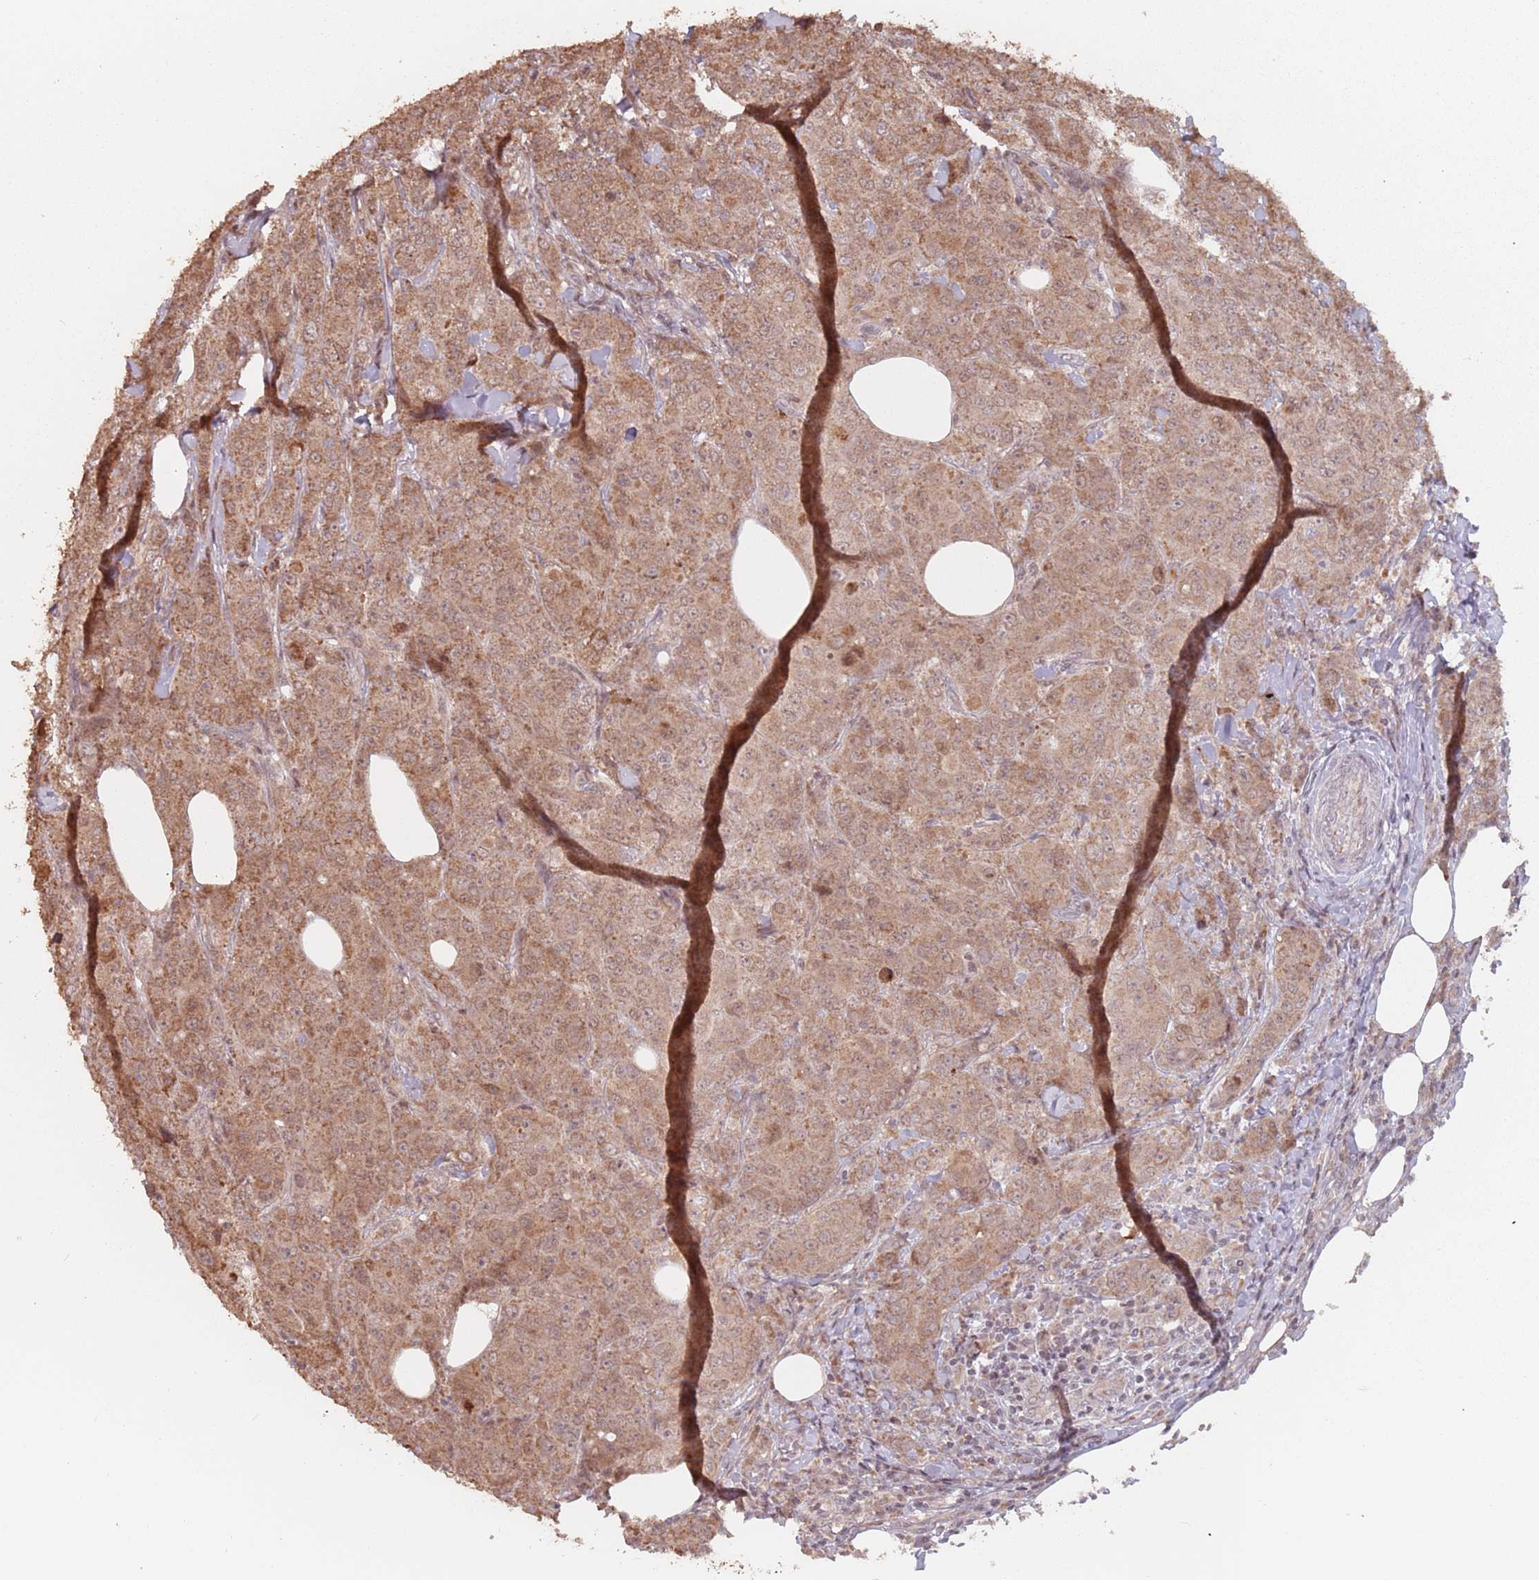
{"staining": {"intensity": "moderate", "quantity": ">75%", "location": "cytoplasmic/membranous"}, "tissue": "breast cancer", "cell_type": "Tumor cells", "image_type": "cancer", "snomed": [{"axis": "morphology", "description": "Duct carcinoma"}, {"axis": "topography", "description": "Breast"}], "caption": "Breast cancer stained with DAB immunohistochemistry (IHC) exhibits medium levels of moderate cytoplasmic/membranous positivity in approximately >75% of tumor cells.", "gene": "VPS52", "patient": {"sex": "female", "age": 43}}